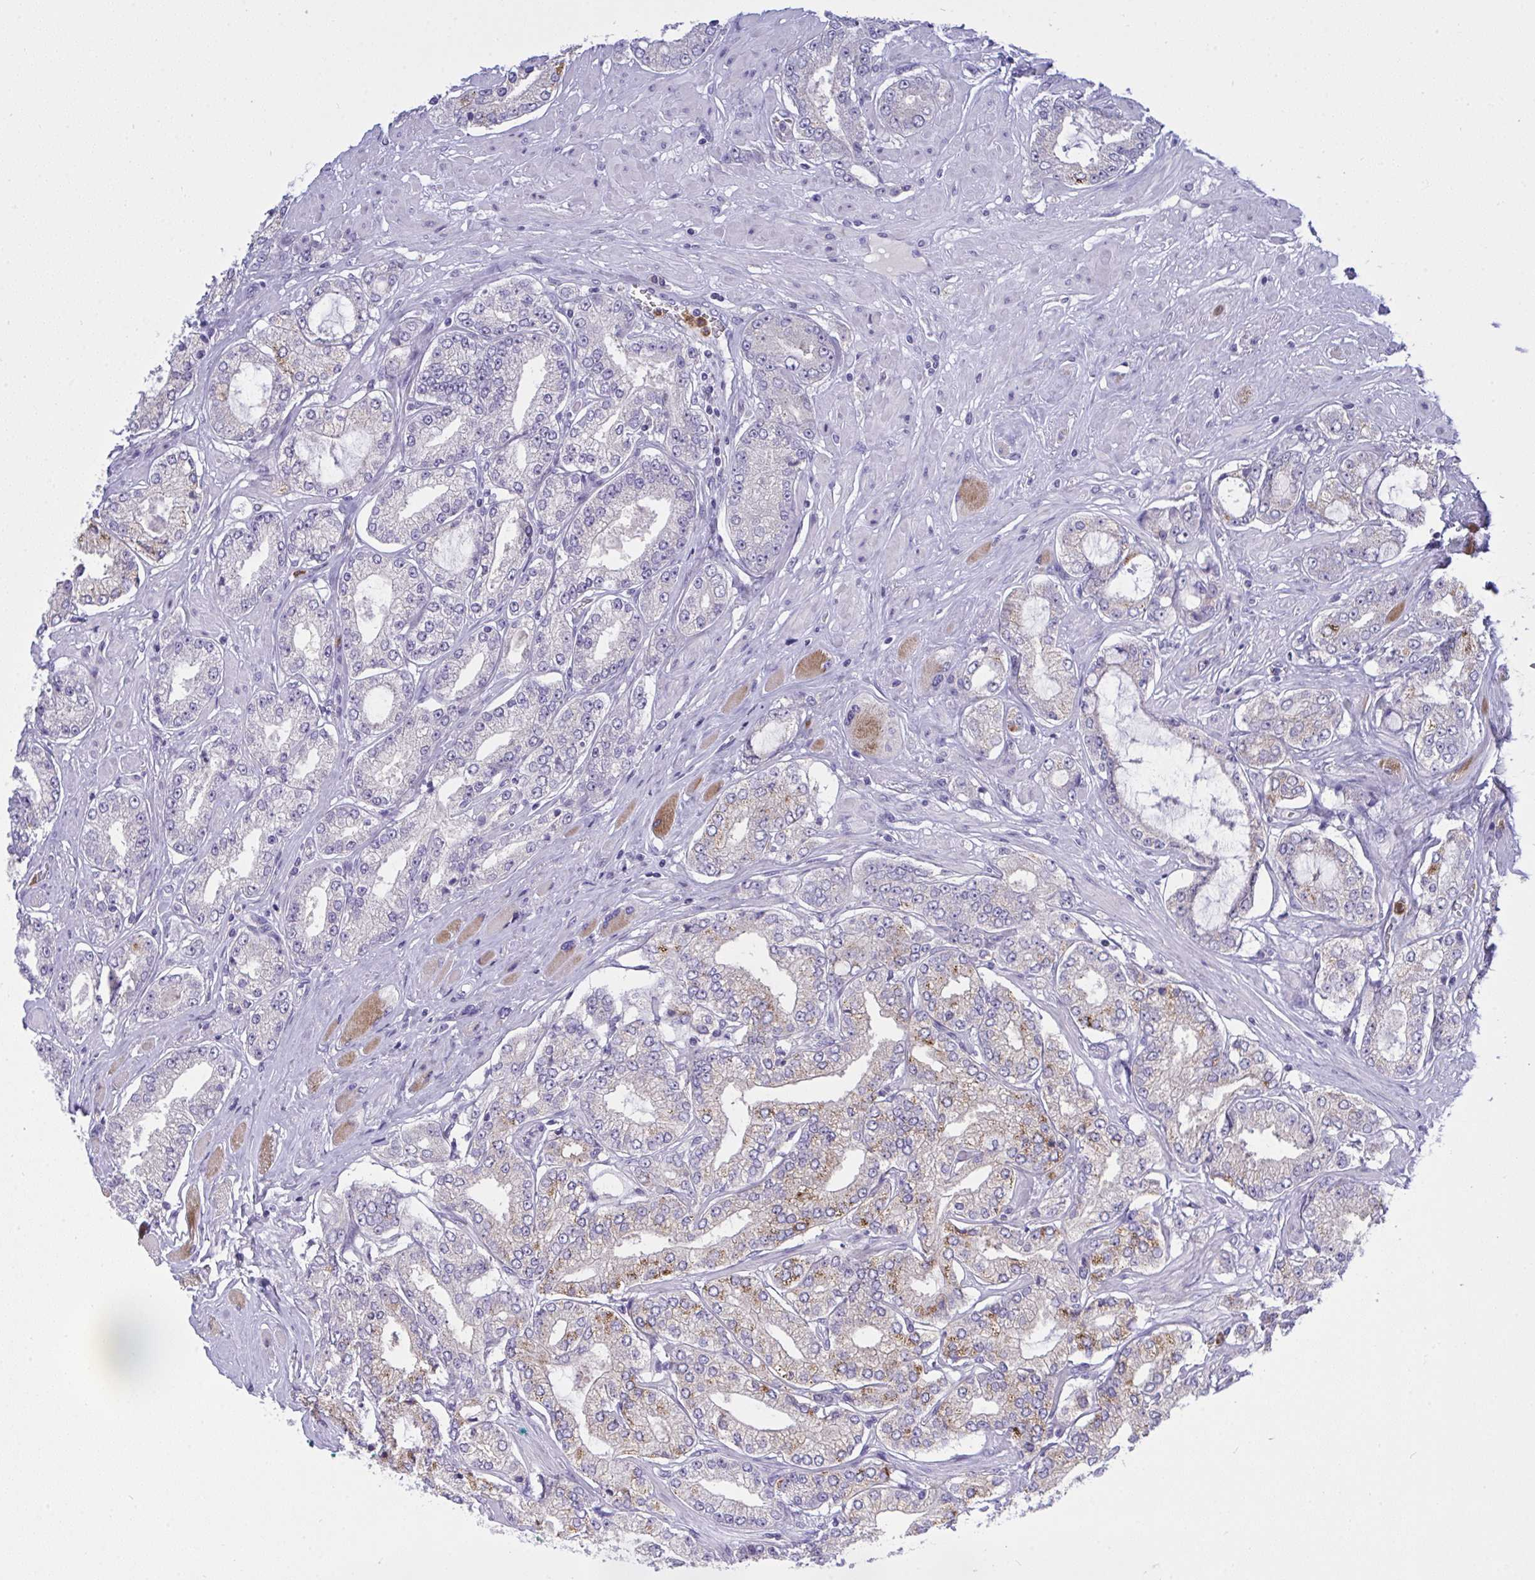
{"staining": {"intensity": "moderate", "quantity": "<25%", "location": "cytoplasmic/membranous"}, "tissue": "prostate cancer", "cell_type": "Tumor cells", "image_type": "cancer", "snomed": [{"axis": "morphology", "description": "Adenocarcinoma, High grade"}, {"axis": "topography", "description": "Prostate"}], "caption": "Protein analysis of prostate cancer tissue exhibits moderate cytoplasmic/membranous positivity in approximately <25% of tumor cells.", "gene": "ZNF554", "patient": {"sex": "male", "age": 68}}